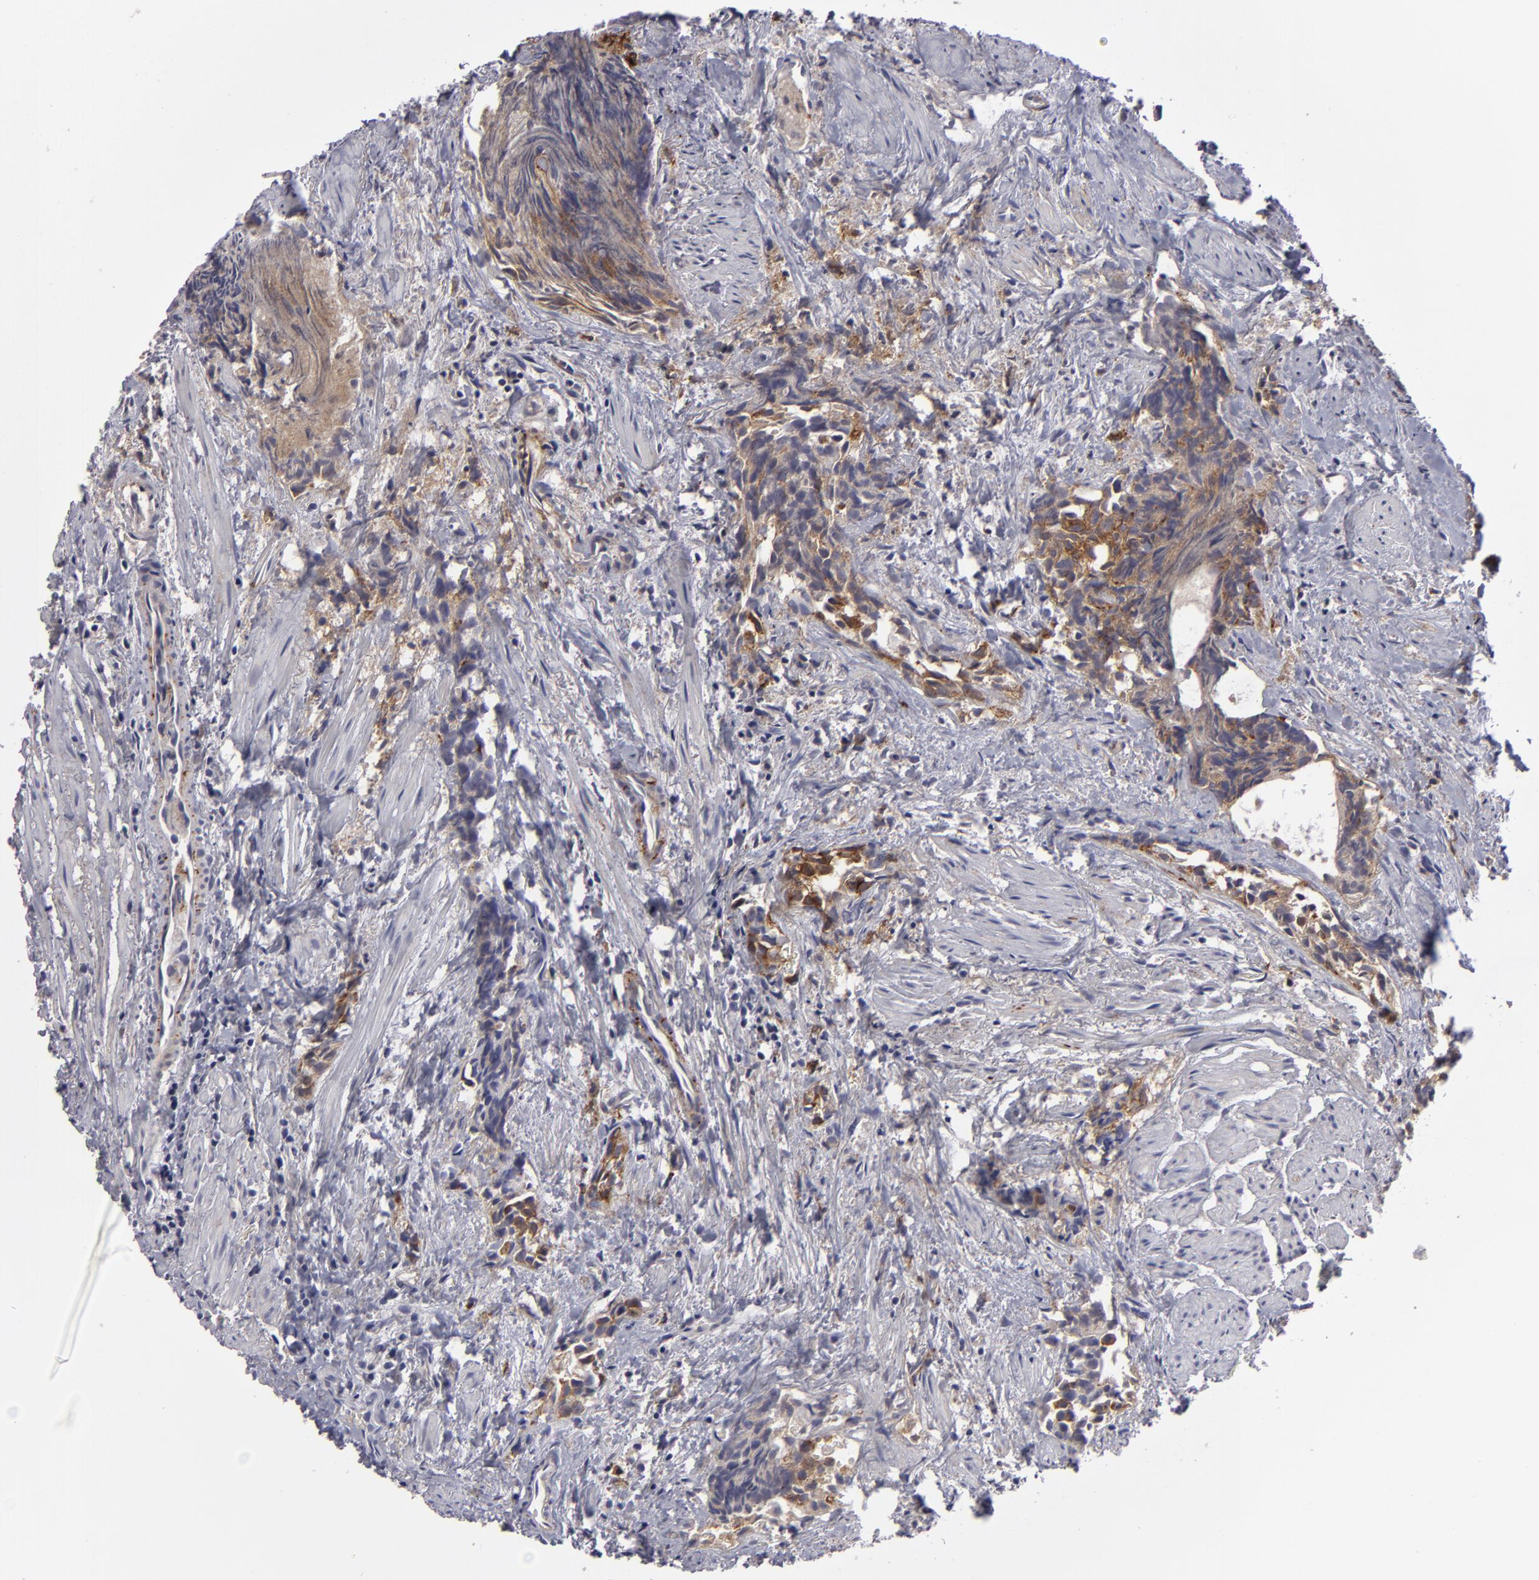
{"staining": {"intensity": "moderate", "quantity": "25%-75%", "location": "cytoplasmic/membranous"}, "tissue": "urothelial cancer", "cell_type": "Tumor cells", "image_type": "cancer", "snomed": [{"axis": "morphology", "description": "Urothelial carcinoma, High grade"}, {"axis": "topography", "description": "Urinary bladder"}], "caption": "Urothelial cancer stained with immunohistochemistry demonstrates moderate cytoplasmic/membranous positivity in about 25%-75% of tumor cells. Immunohistochemistry (ihc) stains the protein in brown and the nuclei are stained blue.", "gene": "ALCAM", "patient": {"sex": "female", "age": 78}}